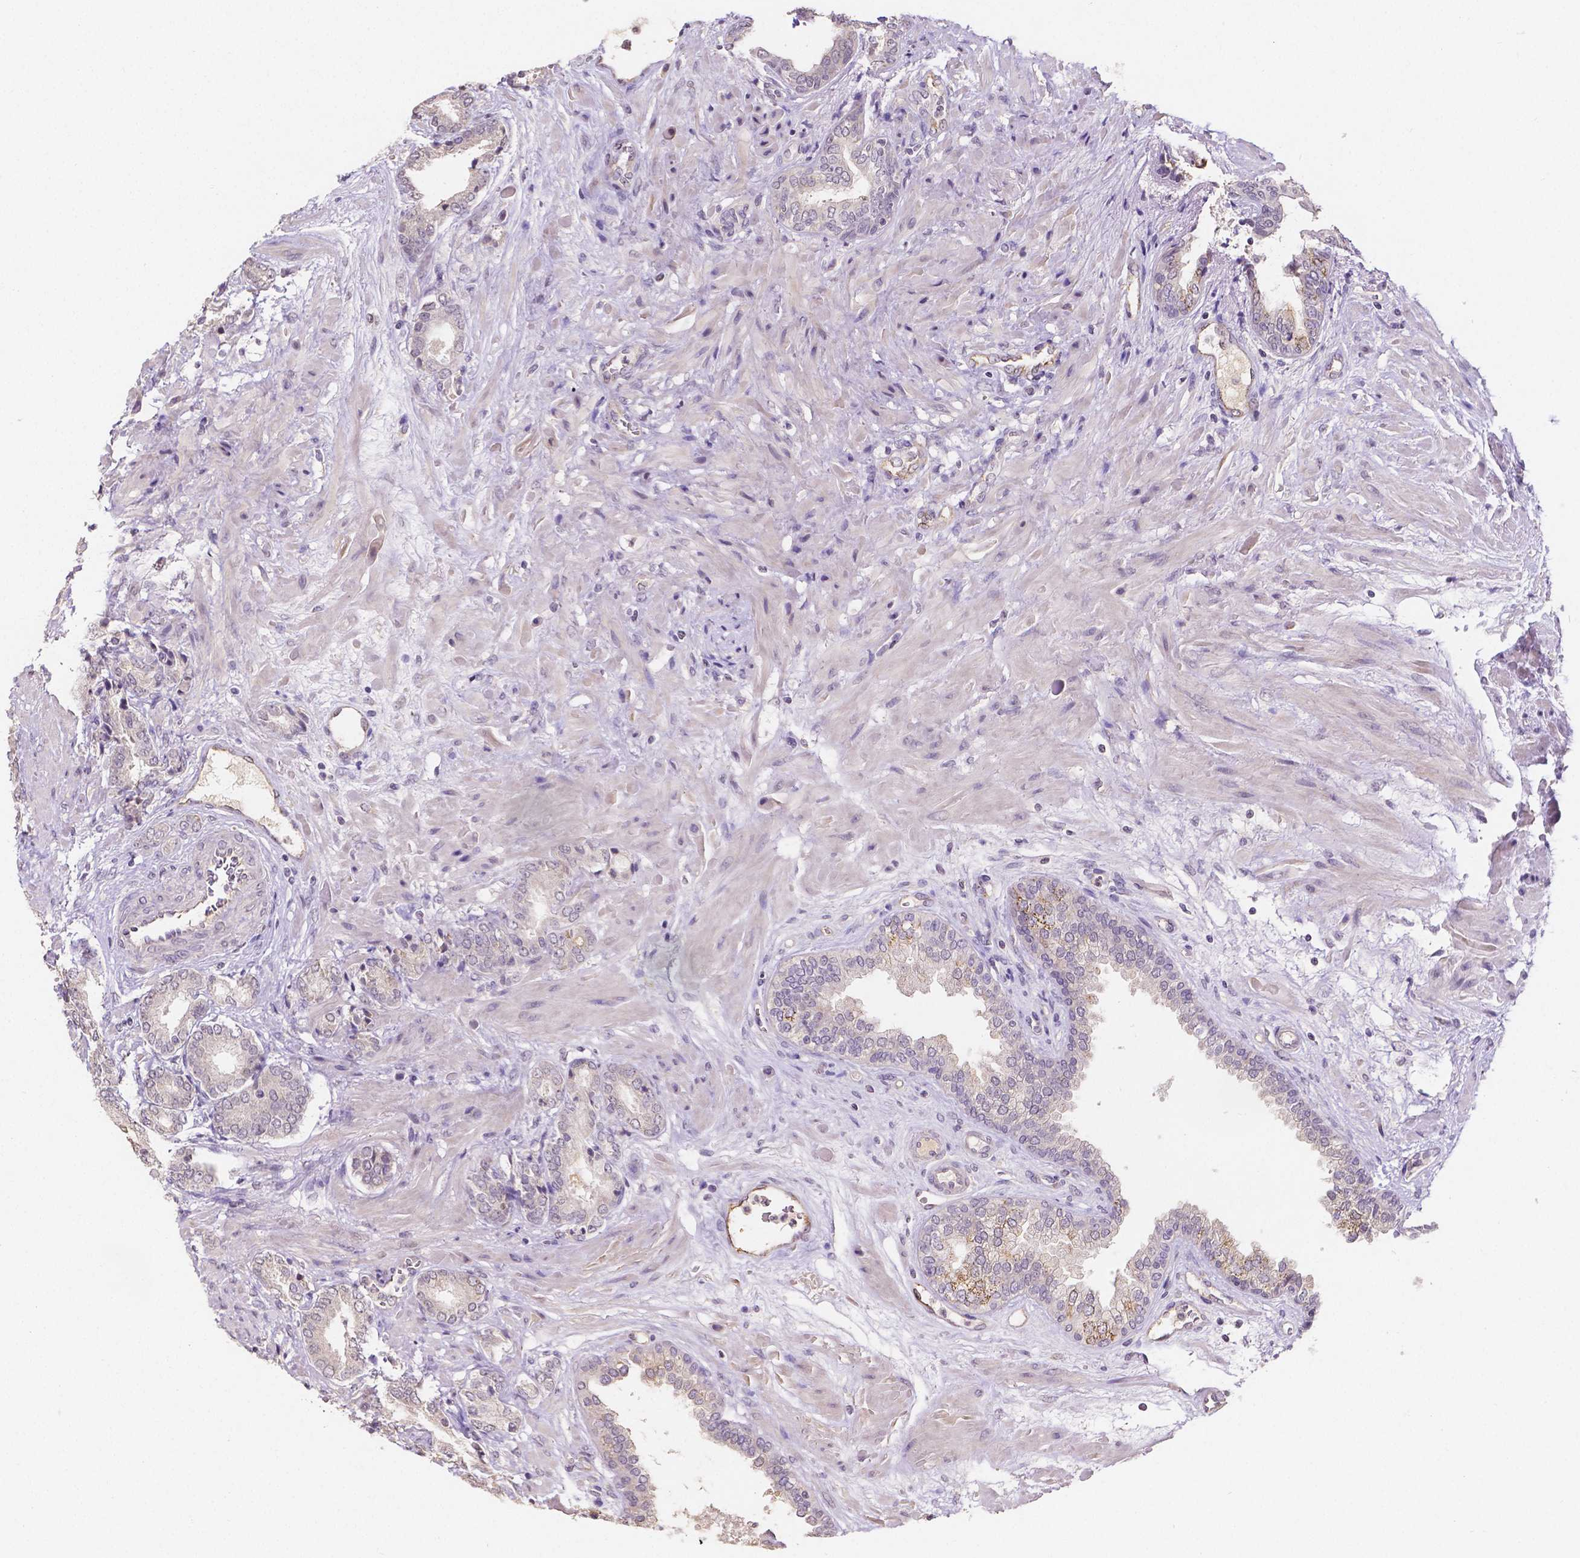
{"staining": {"intensity": "negative", "quantity": "none", "location": "none"}, "tissue": "prostate cancer", "cell_type": "Tumor cells", "image_type": "cancer", "snomed": [{"axis": "morphology", "description": "Adenocarcinoma, High grade"}, {"axis": "topography", "description": "Prostate"}], "caption": "Immunohistochemistry micrograph of prostate adenocarcinoma (high-grade) stained for a protein (brown), which reveals no staining in tumor cells.", "gene": "ELAVL2", "patient": {"sex": "male", "age": 56}}